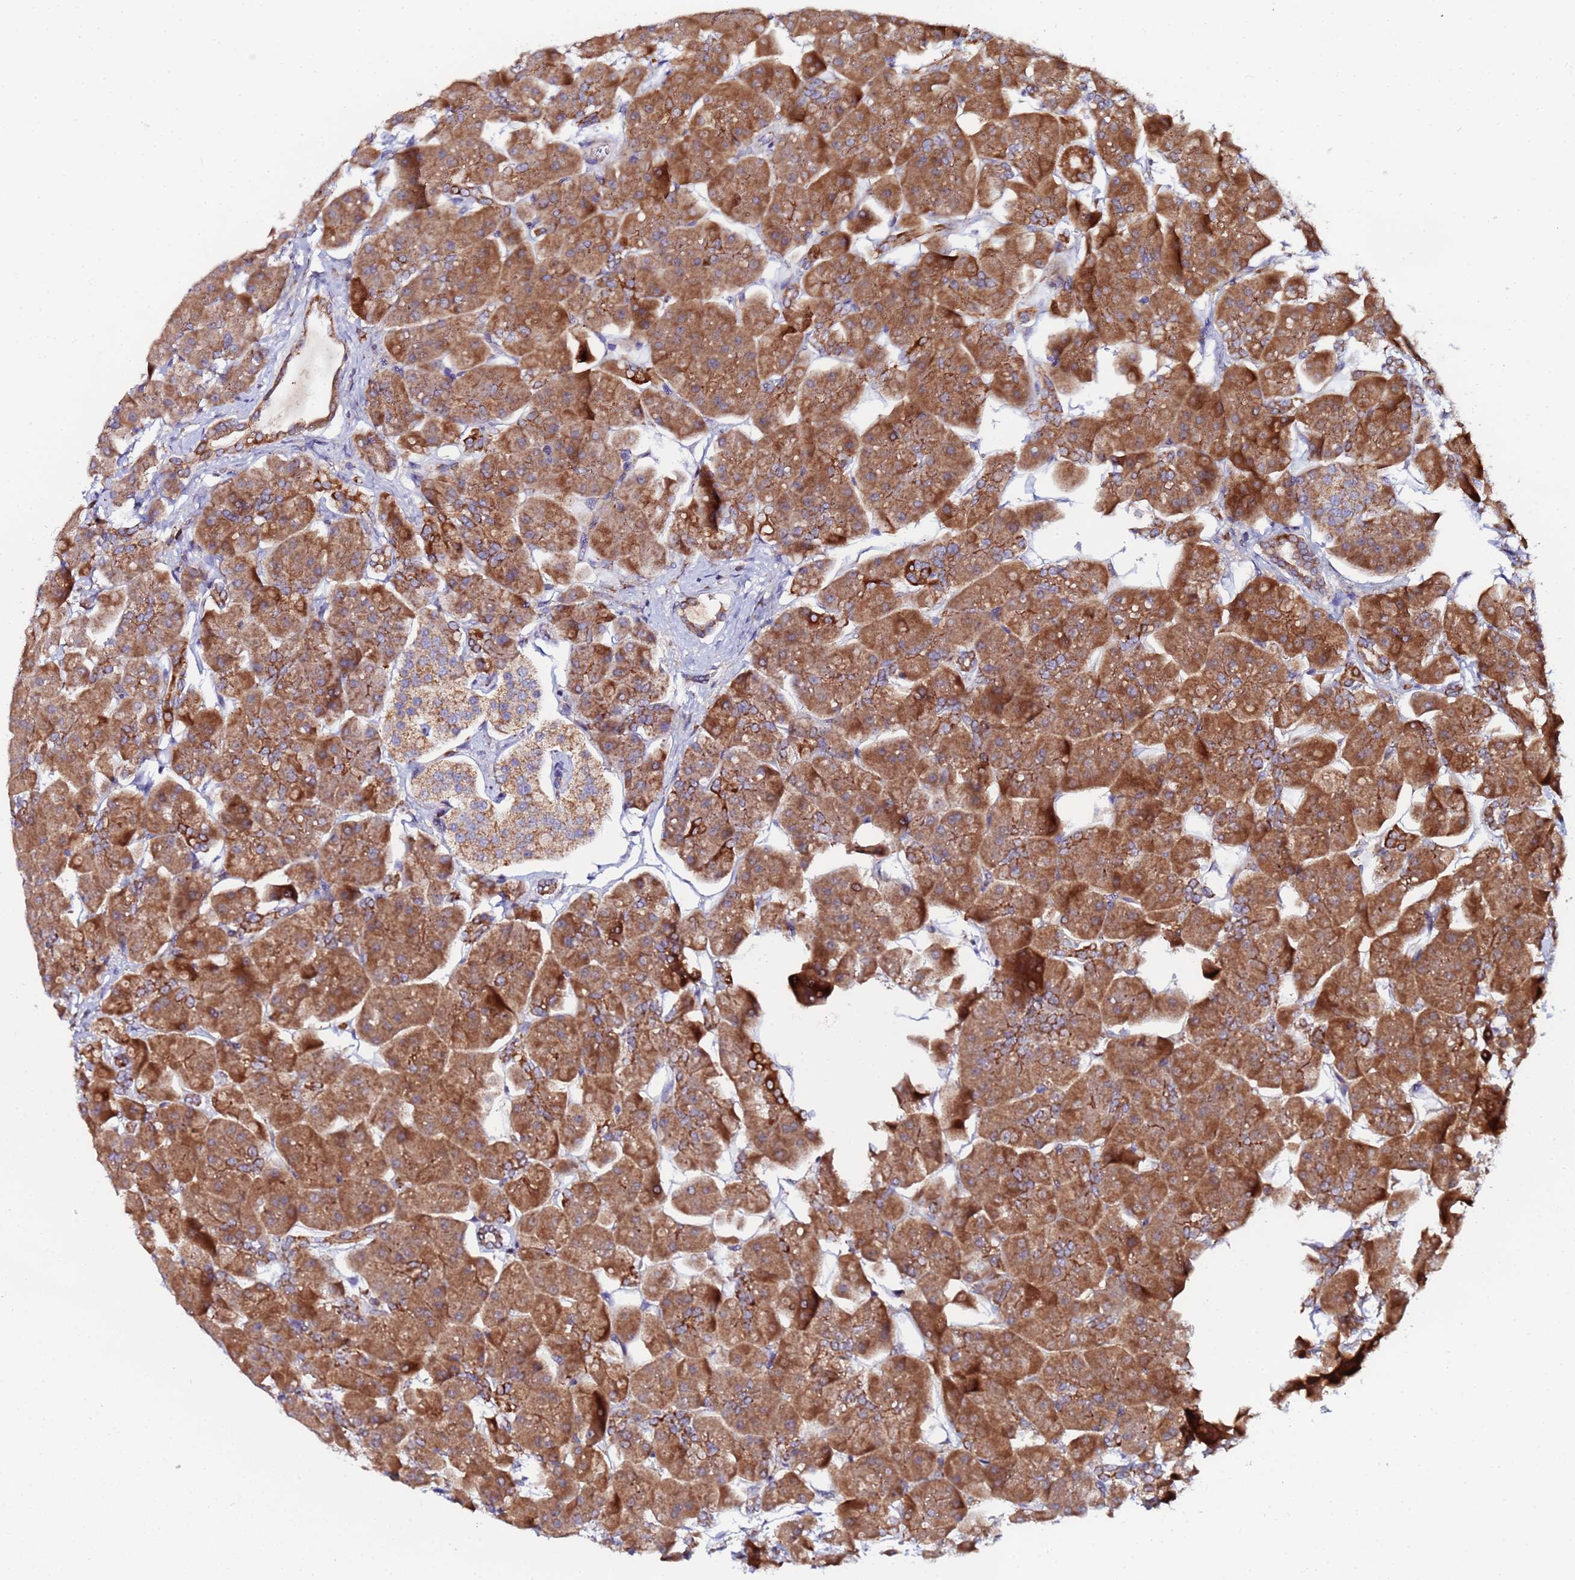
{"staining": {"intensity": "moderate", "quantity": ">75%", "location": "cytoplasmic/membranous"}, "tissue": "pancreas", "cell_type": "Exocrine glandular cells", "image_type": "normal", "snomed": [{"axis": "morphology", "description": "Normal tissue, NOS"}, {"axis": "topography", "description": "Pancreas"}], "caption": "The histopathology image demonstrates immunohistochemical staining of normal pancreas. There is moderate cytoplasmic/membranous positivity is present in about >75% of exocrine glandular cells.", "gene": "CCDC127", "patient": {"sex": "male", "age": 66}}